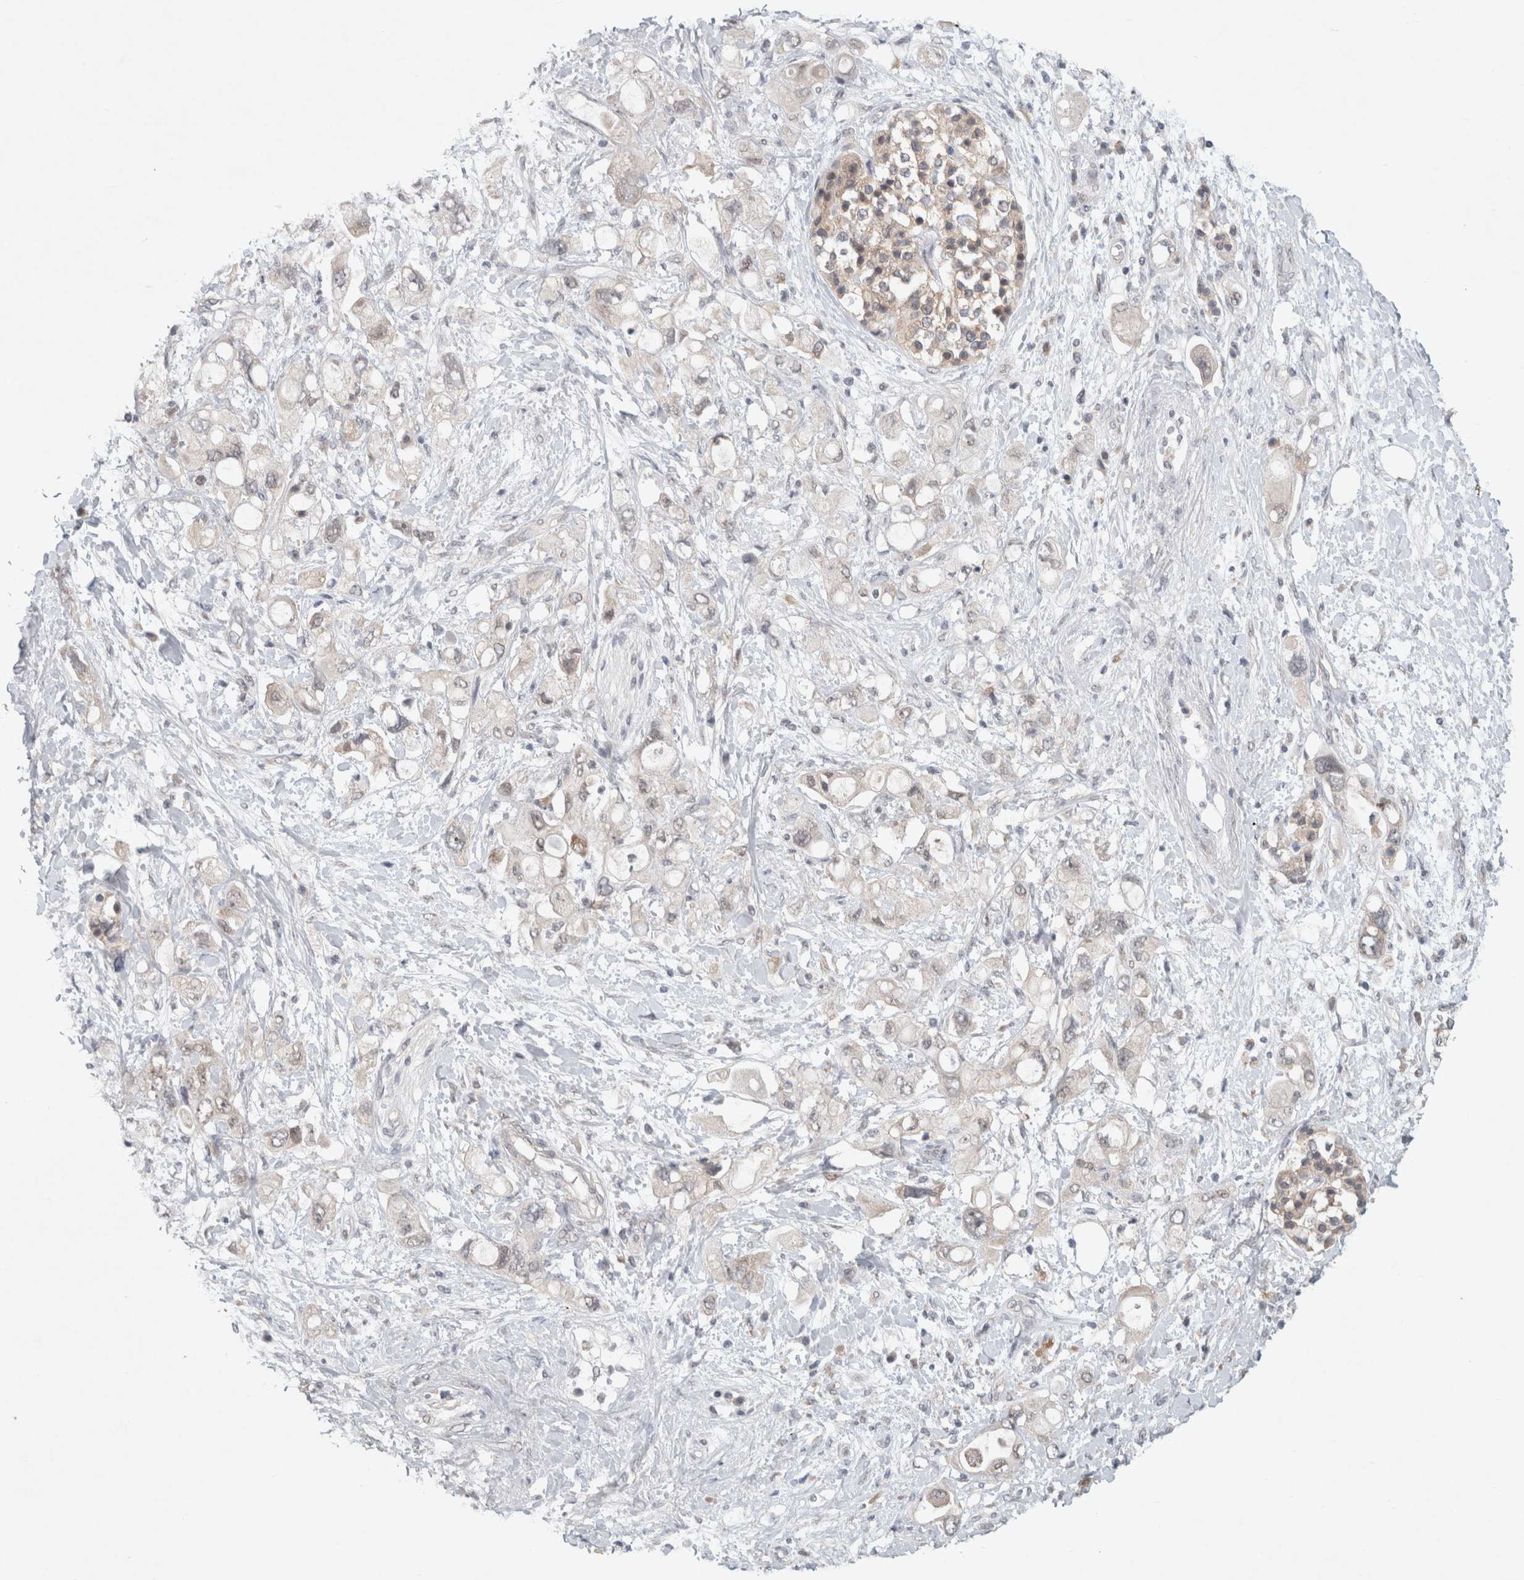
{"staining": {"intensity": "negative", "quantity": "none", "location": "none"}, "tissue": "pancreatic cancer", "cell_type": "Tumor cells", "image_type": "cancer", "snomed": [{"axis": "morphology", "description": "Adenocarcinoma, NOS"}, {"axis": "topography", "description": "Pancreas"}], "caption": "Pancreatic adenocarcinoma was stained to show a protein in brown. There is no significant expression in tumor cells.", "gene": "RASAL2", "patient": {"sex": "female", "age": 56}}